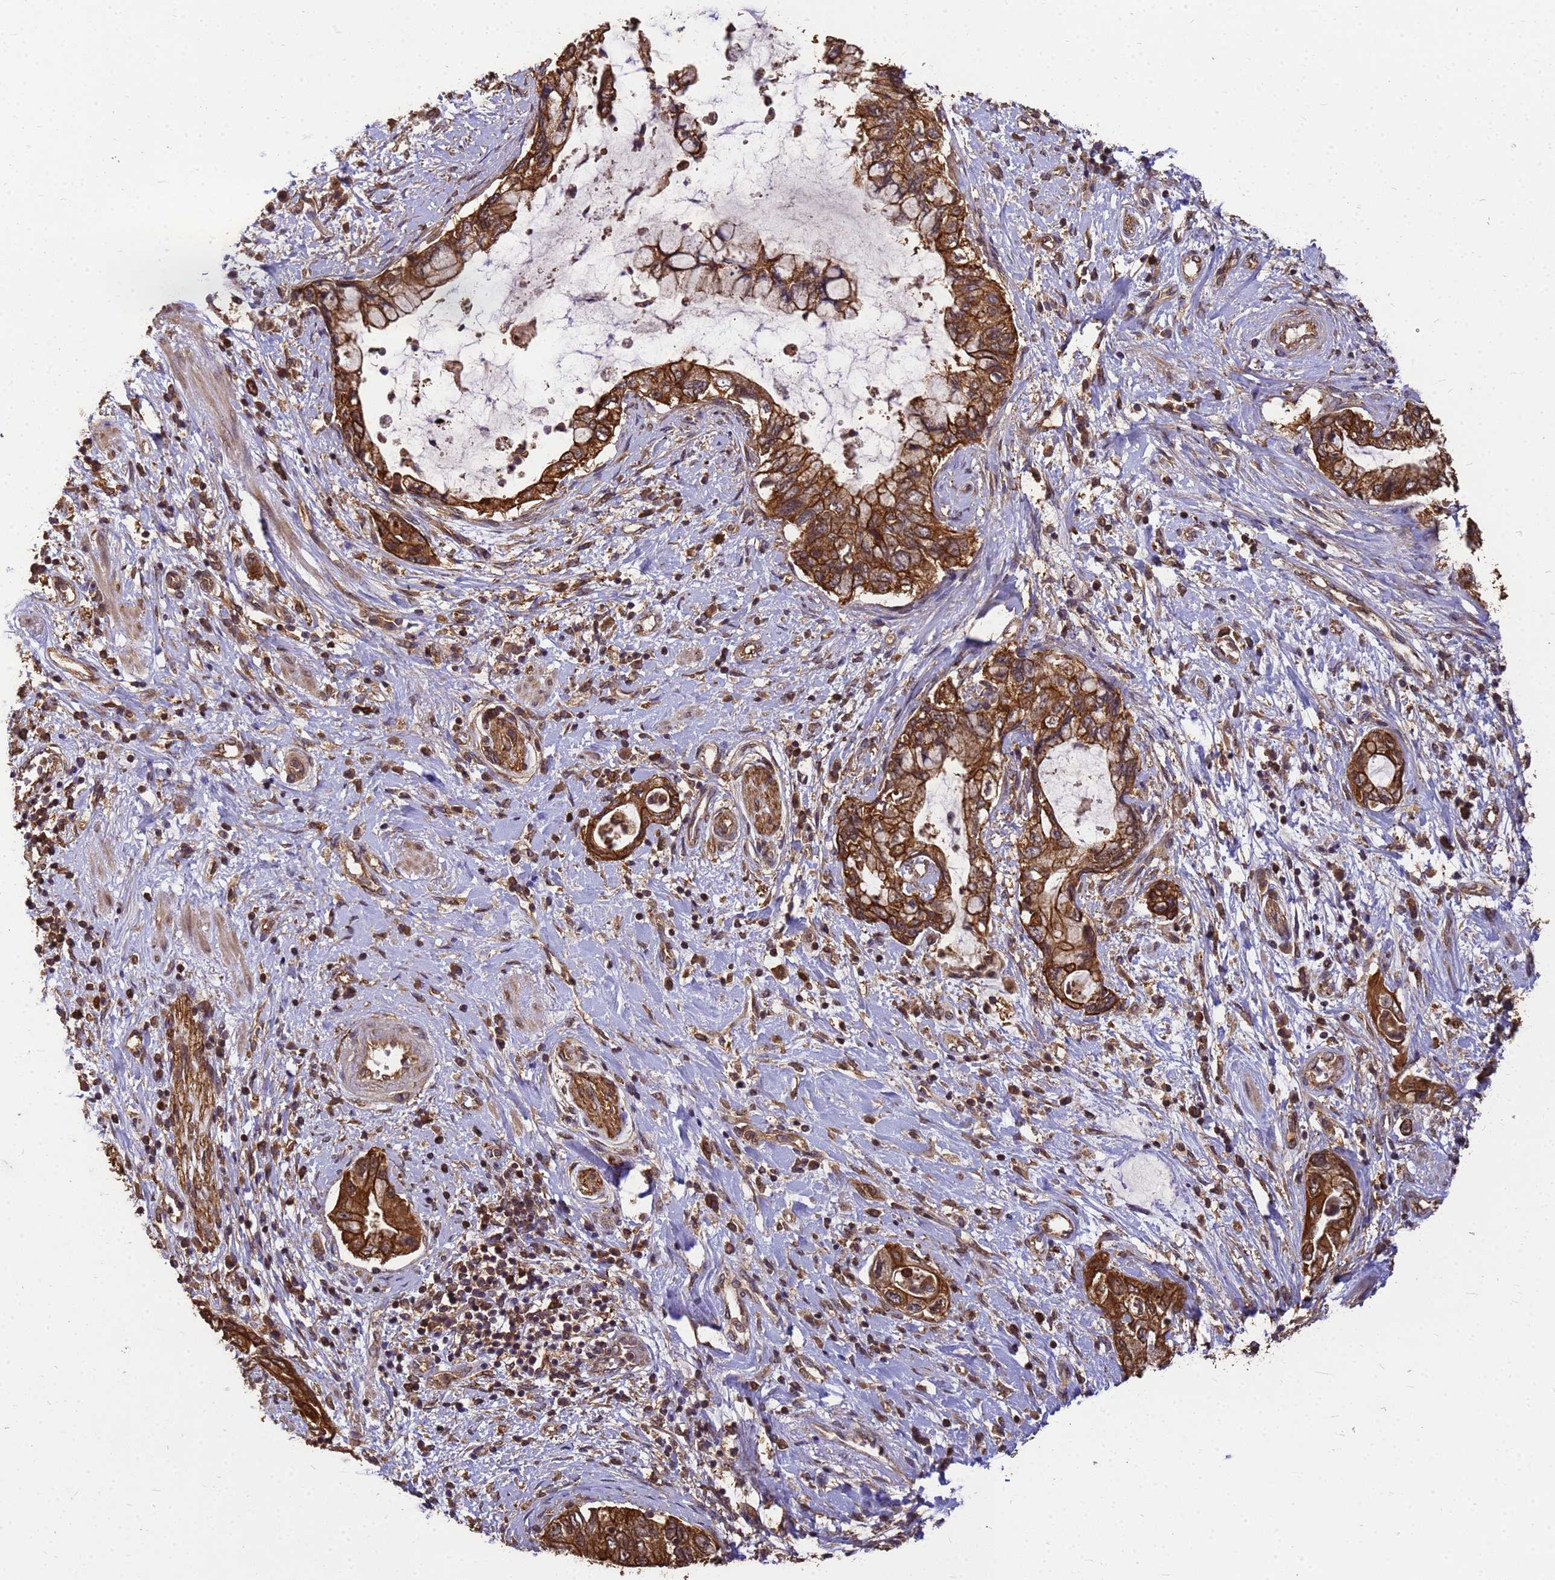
{"staining": {"intensity": "strong", "quantity": ">75%", "location": "cytoplasmic/membranous"}, "tissue": "pancreatic cancer", "cell_type": "Tumor cells", "image_type": "cancer", "snomed": [{"axis": "morphology", "description": "Adenocarcinoma, NOS"}, {"axis": "topography", "description": "Pancreas"}], "caption": "Adenocarcinoma (pancreatic) was stained to show a protein in brown. There is high levels of strong cytoplasmic/membranous staining in about >75% of tumor cells.", "gene": "ZNF618", "patient": {"sex": "female", "age": 73}}